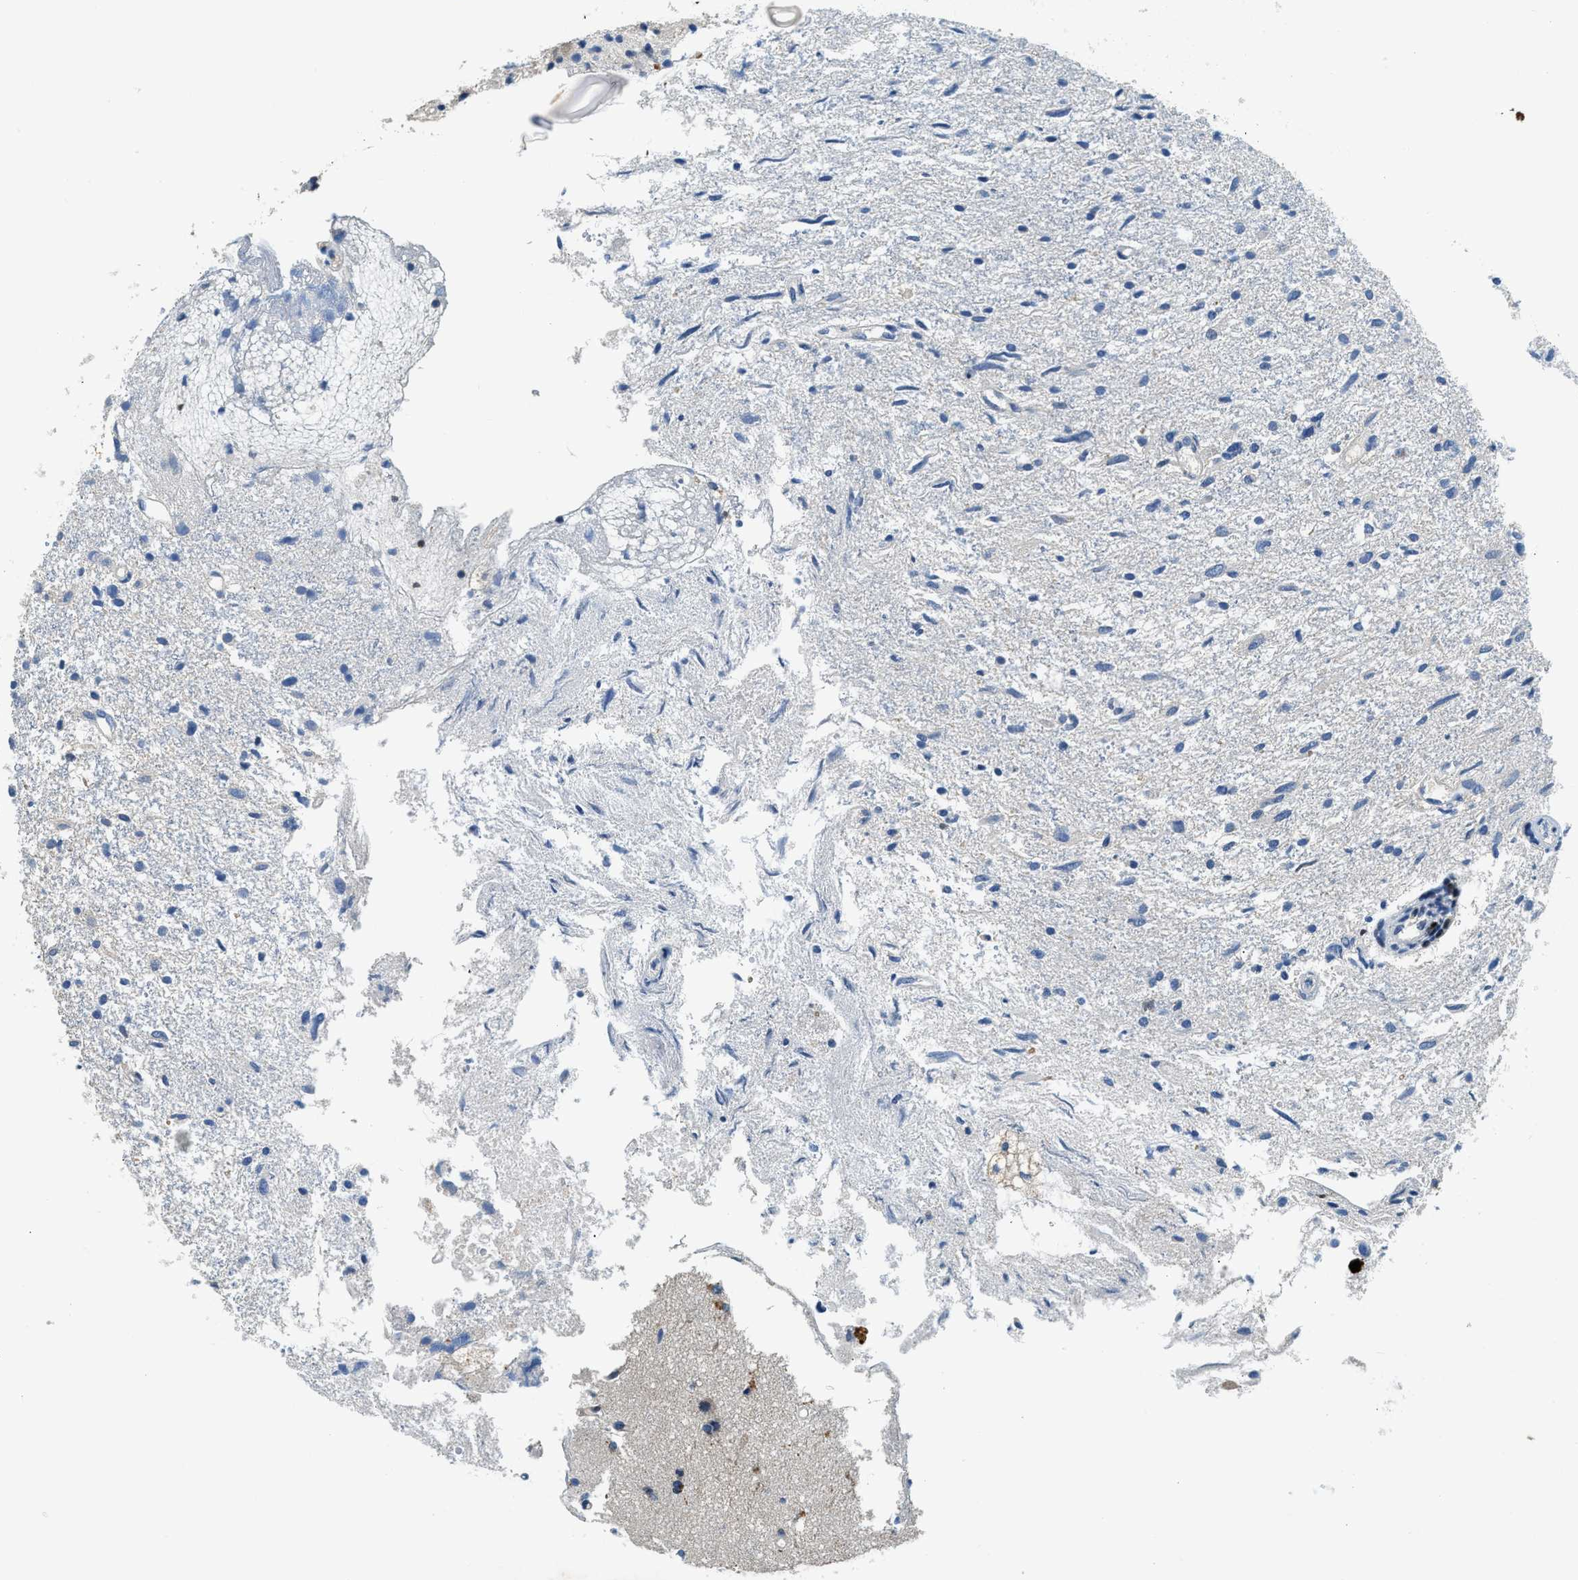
{"staining": {"intensity": "negative", "quantity": "none", "location": "none"}, "tissue": "glioma", "cell_type": "Tumor cells", "image_type": "cancer", "snomed": [{"axis": "morphology", "description": "Glioma, malignant, High grade"}, {"axis": "topography", "description": "Brain"}], "caption": "Immunohistochemistry (IHC) image of glioma stained for a protein (brown), which demonstrates no positivity in tumor cells. Brightfield microscopy of IHC stained with DAB (brown) and hematoxylin (blue), captured at high magnification.", "gene": "TOX", "patient": {"sex": "female", "age": 59}}